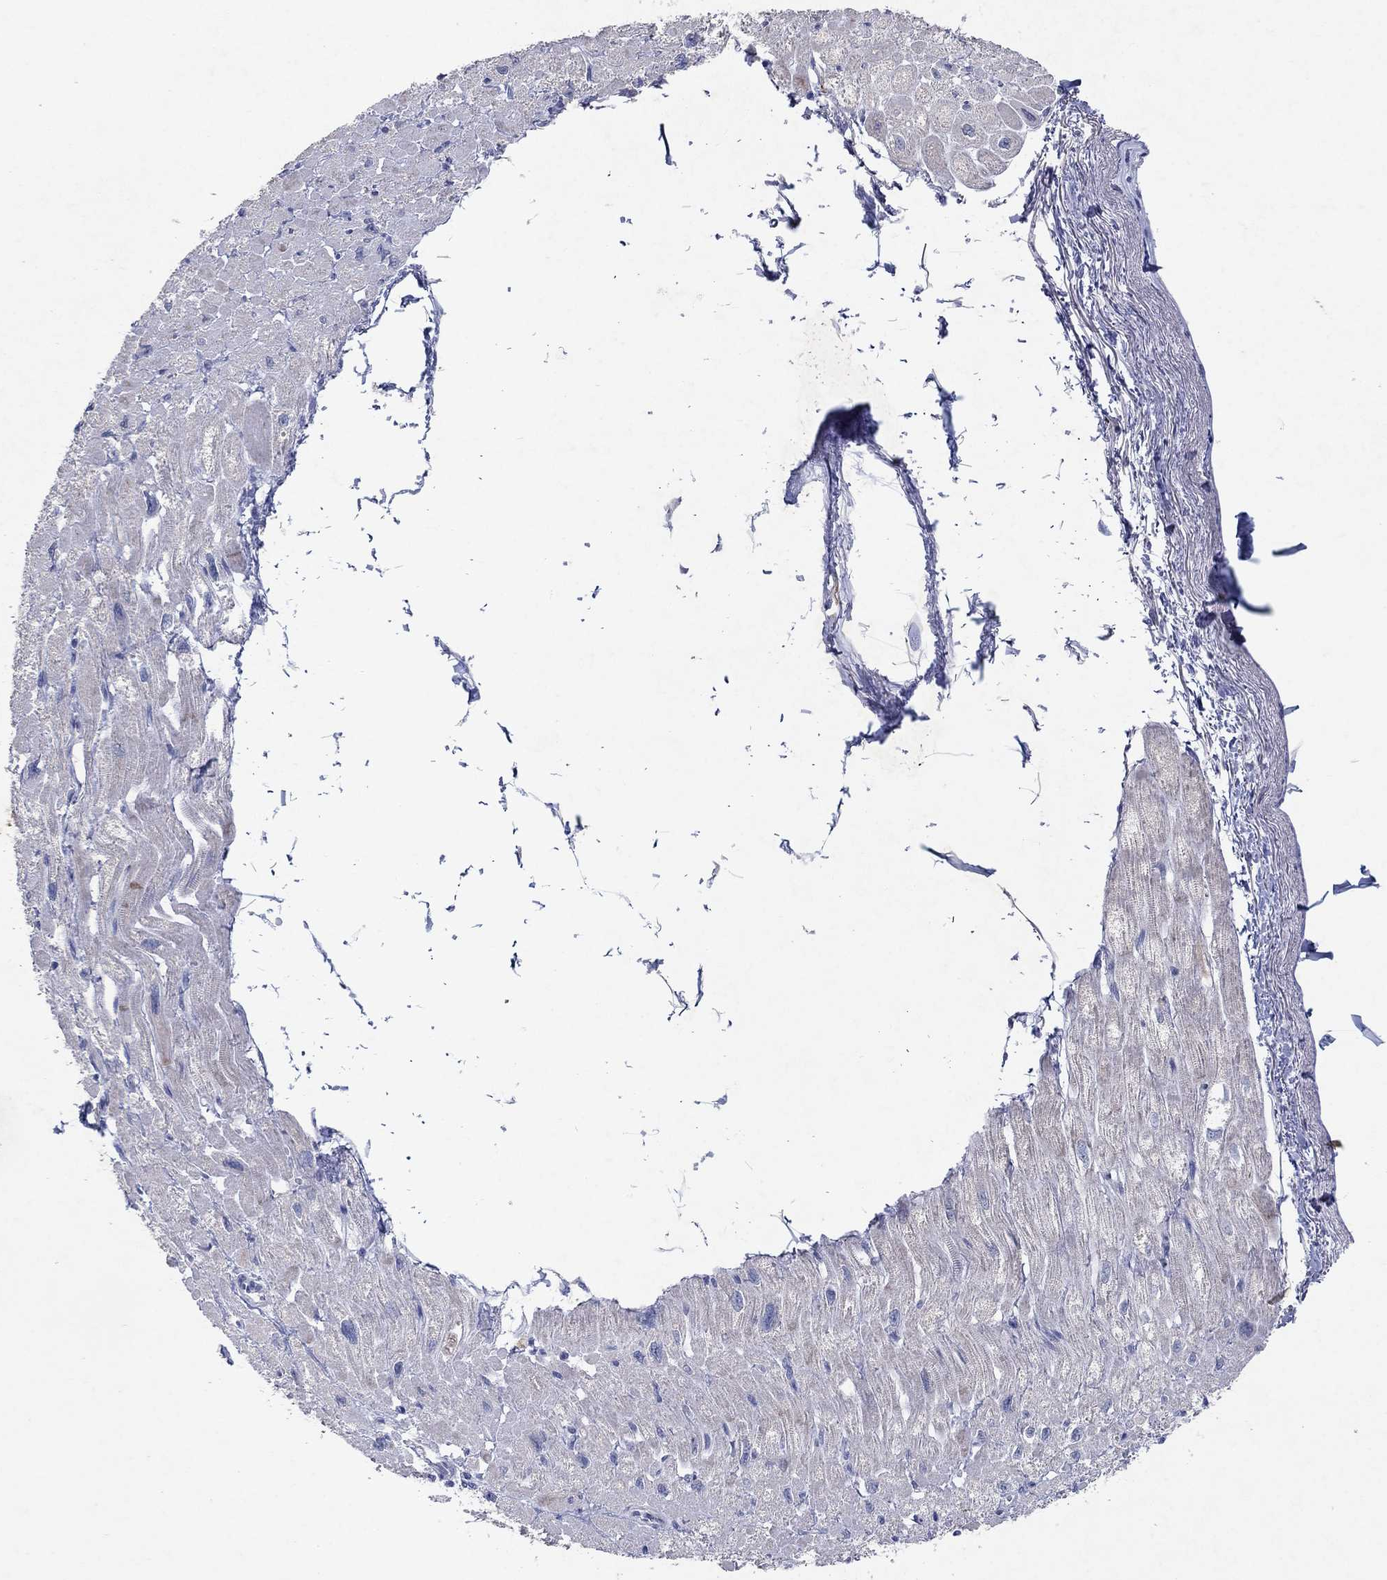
{"staining": {"intensity": "negative", "quantity": "none", "location": "none"}, "tissue": "heart muscle", "cell_type": "Cardiomyocytes", "image_type": "normal", "snomed": [{"axis": "morphology", "description": "Normal tissue, NOS"}, {"axis": "topography", "description": "Heart"}], "caption": "Immunohistochemistry photomicrograph of unremarkable human heart muscle stained for a protein (brown), which demonstrates no positivity in cardiomyocytes.", "gene": "KRT40", "patient": {"sex": "male", "age": 66}}